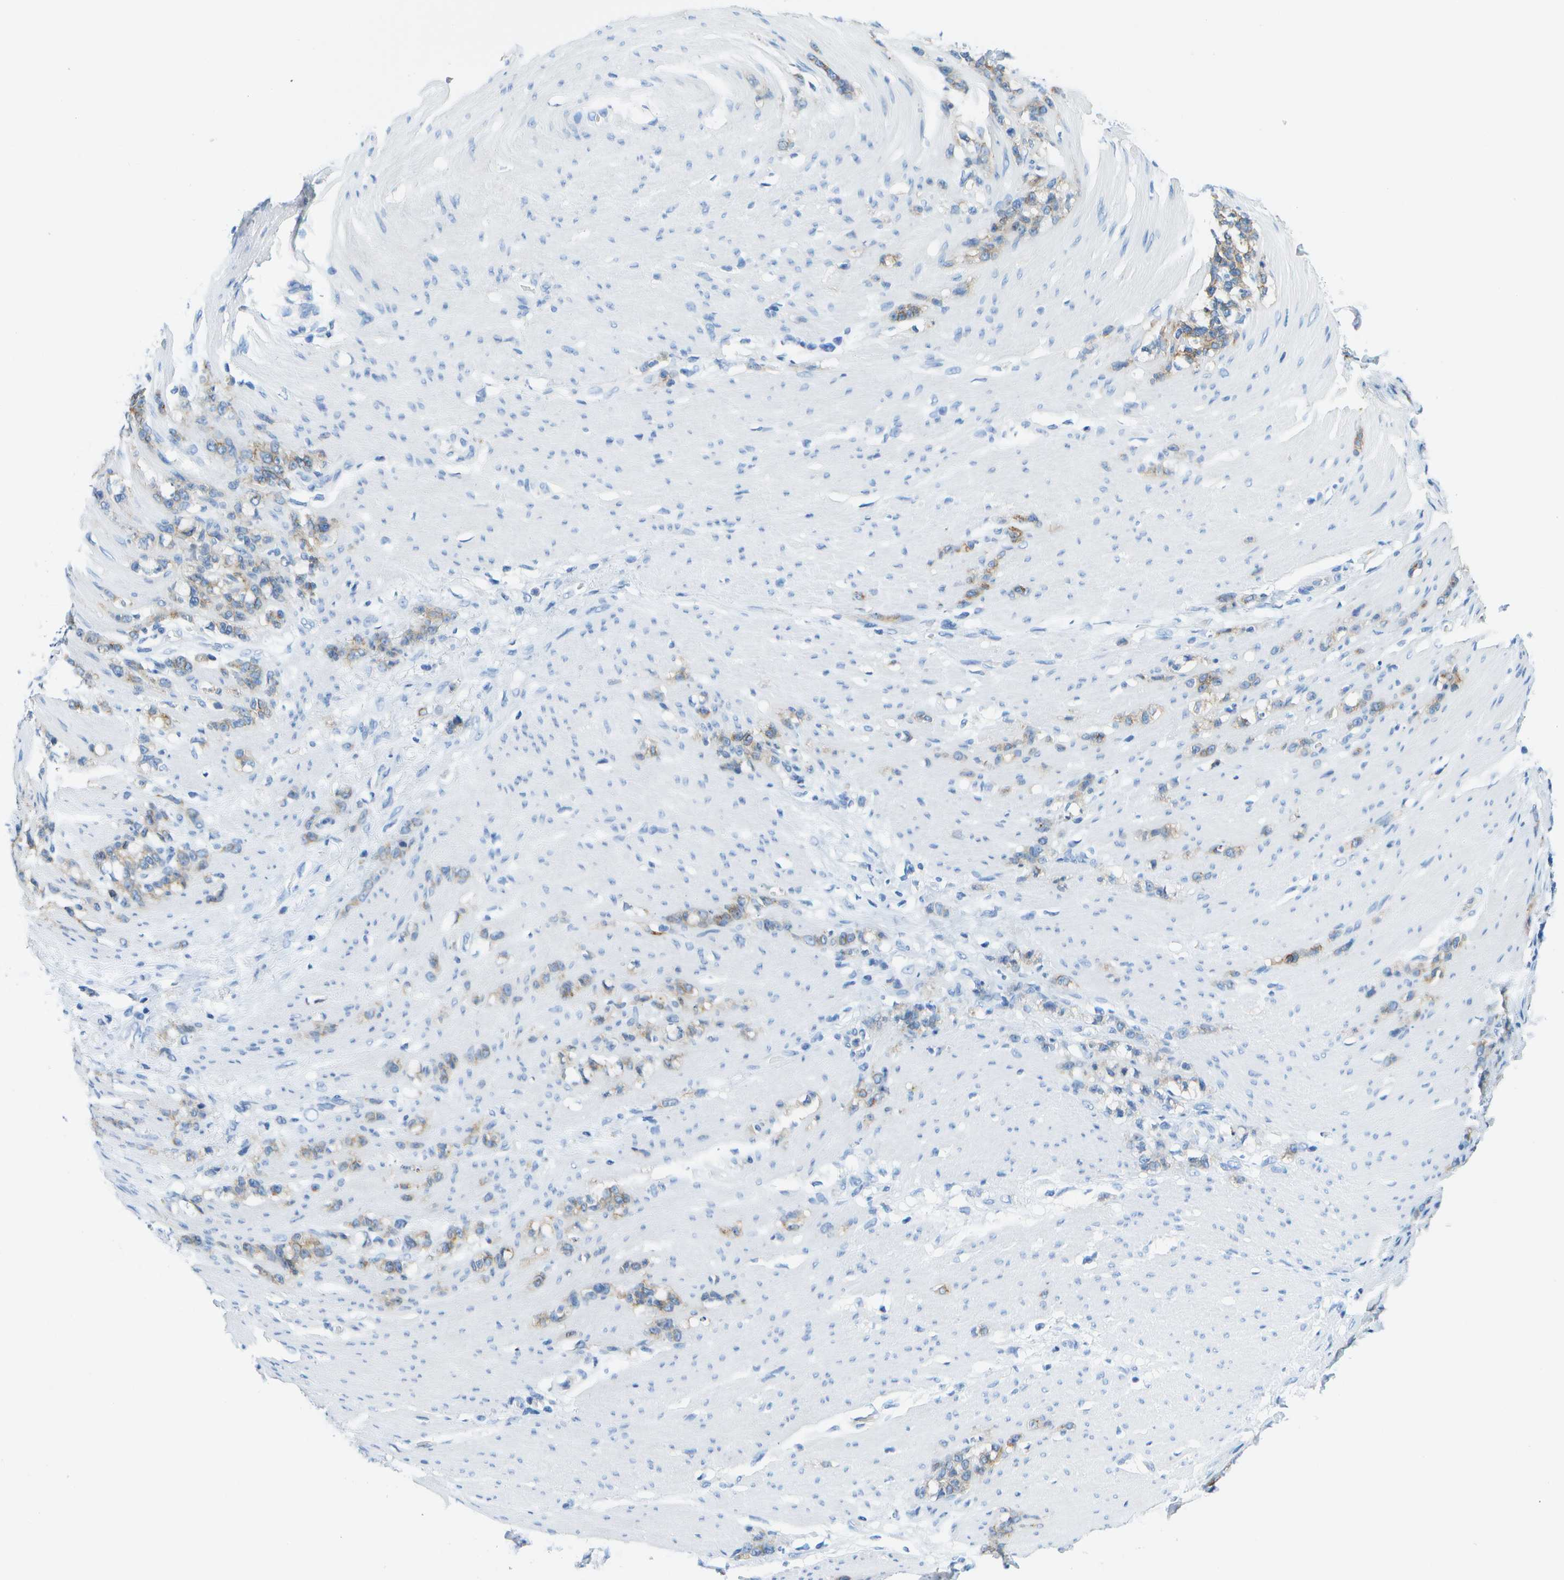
{"staining": {"intensity": "weak", "quantity": "25%-75%", "location": "cytoplasmic/membranous"}, "tissue": "stomach cancer", "cell_type": "Tumor cells", "image_type": "cancer", "snomed": [{"axis": "morphology", "description": "Adenocarcinoma, NOS"}, {"axis": "topography", "description": "Stomach, lower"}], "caption": "Immunohistochemical staining of stomach adenocarcinoma reveals low levels of weak cytoplasmic/membranous expression in approximately 25%-75% of tumor cells. Using DAB (3,3'-diaminobenzidine) (brown) and hematoxylin (blue) stains, captured at high magnification using brightfield microscopy.", "gene": "CD46", "patient": {"sex": "male", "age": 88}}